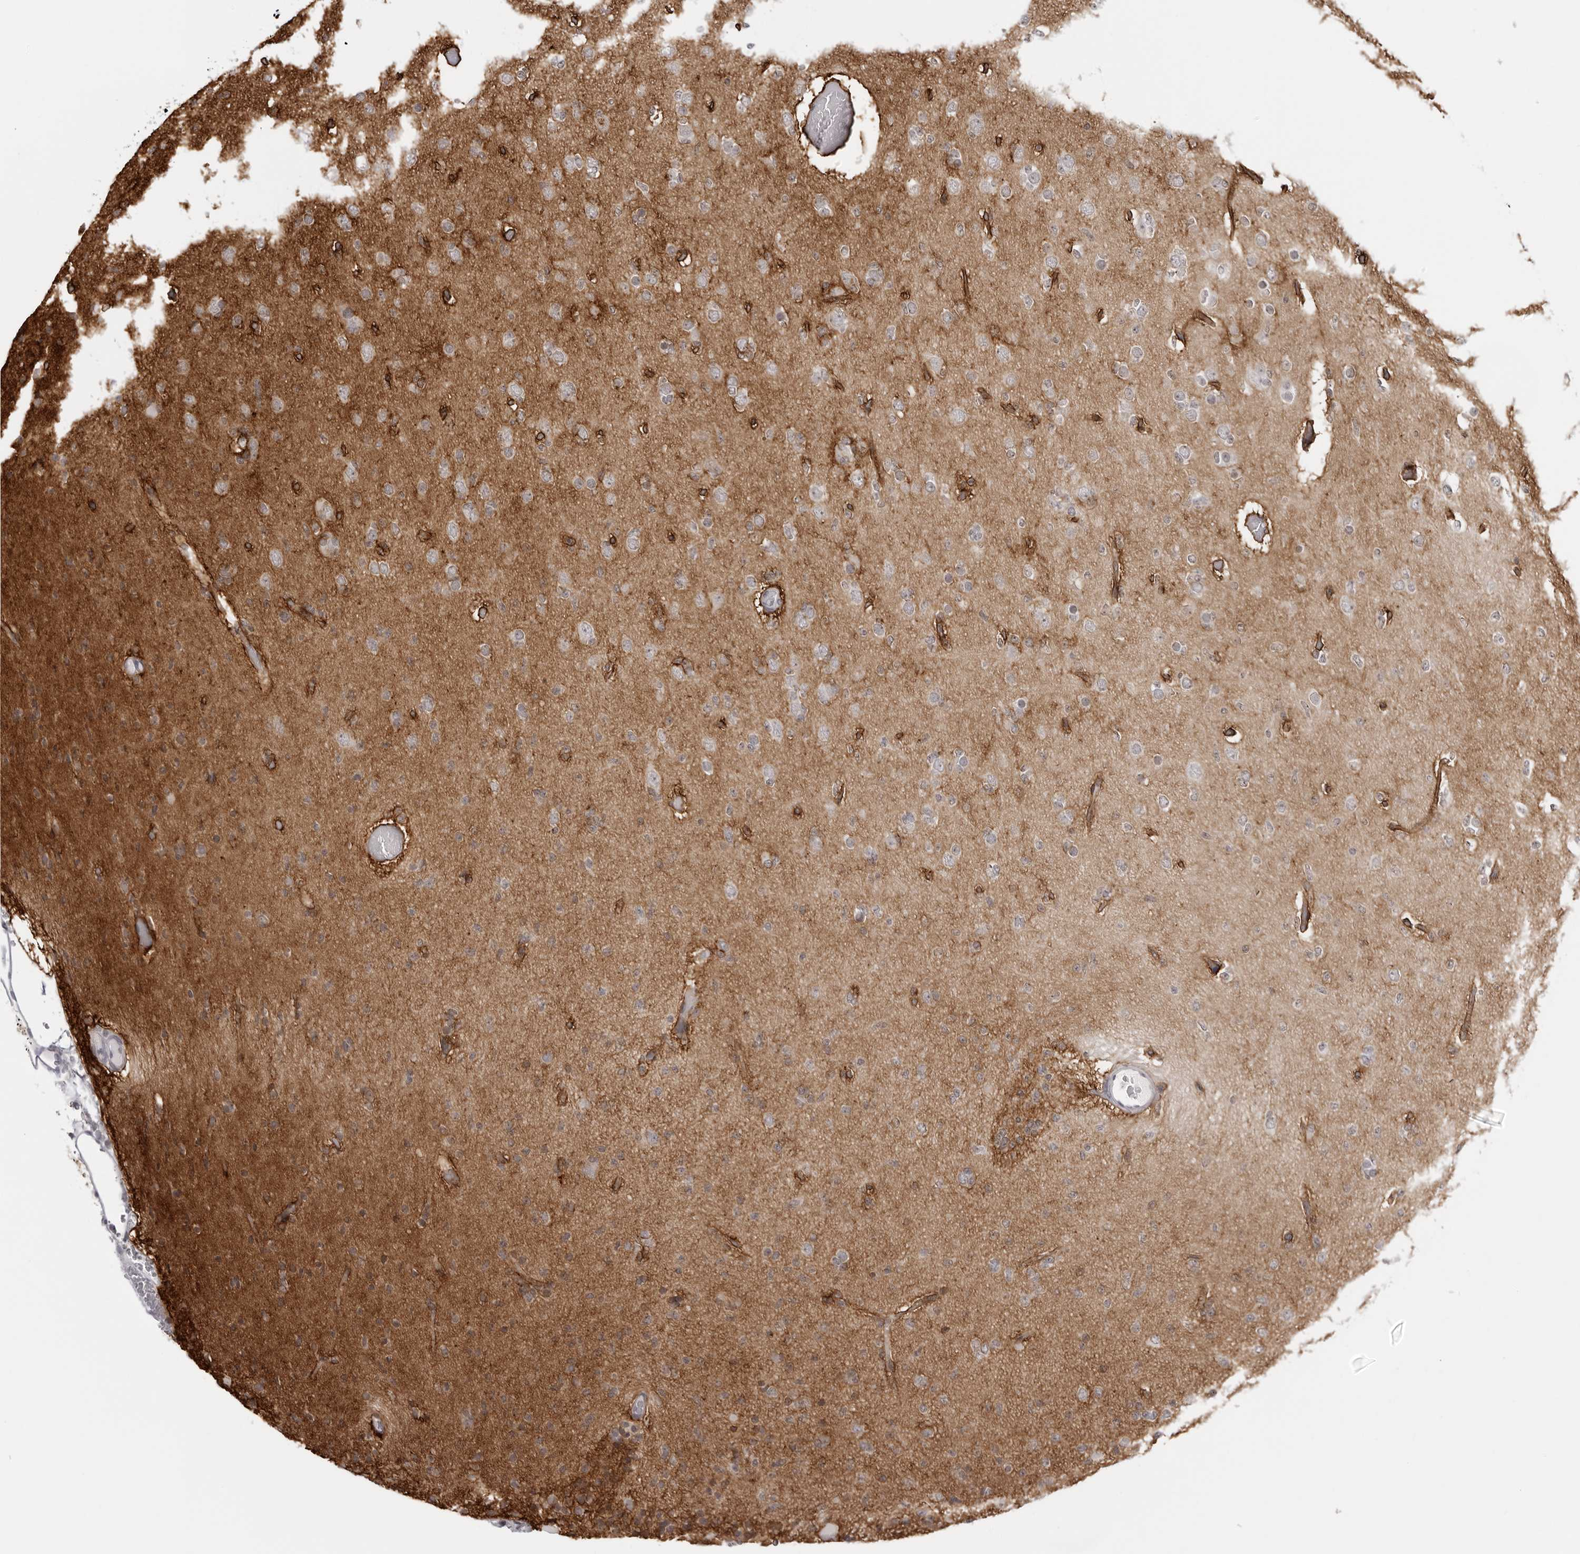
{"staining": {"intensity": "weak", "quantity": "<25%", "location": "cytoplasmic/membranous"}, "tissue": "glioma", "cell_type": "Tumor cells", "image_type": "cancer", "snomed": [{"axis": "morphology", "description": "Glioma, malignant, Low grade"}, {"axis": "topography", "description": "Brain"}], "caption": "The histopathology image reveals no staining of tumor cells in malignant glioma (low-grade).", "gene": "PRUNE1", "patient": {"sex": "female", "age": 22}}